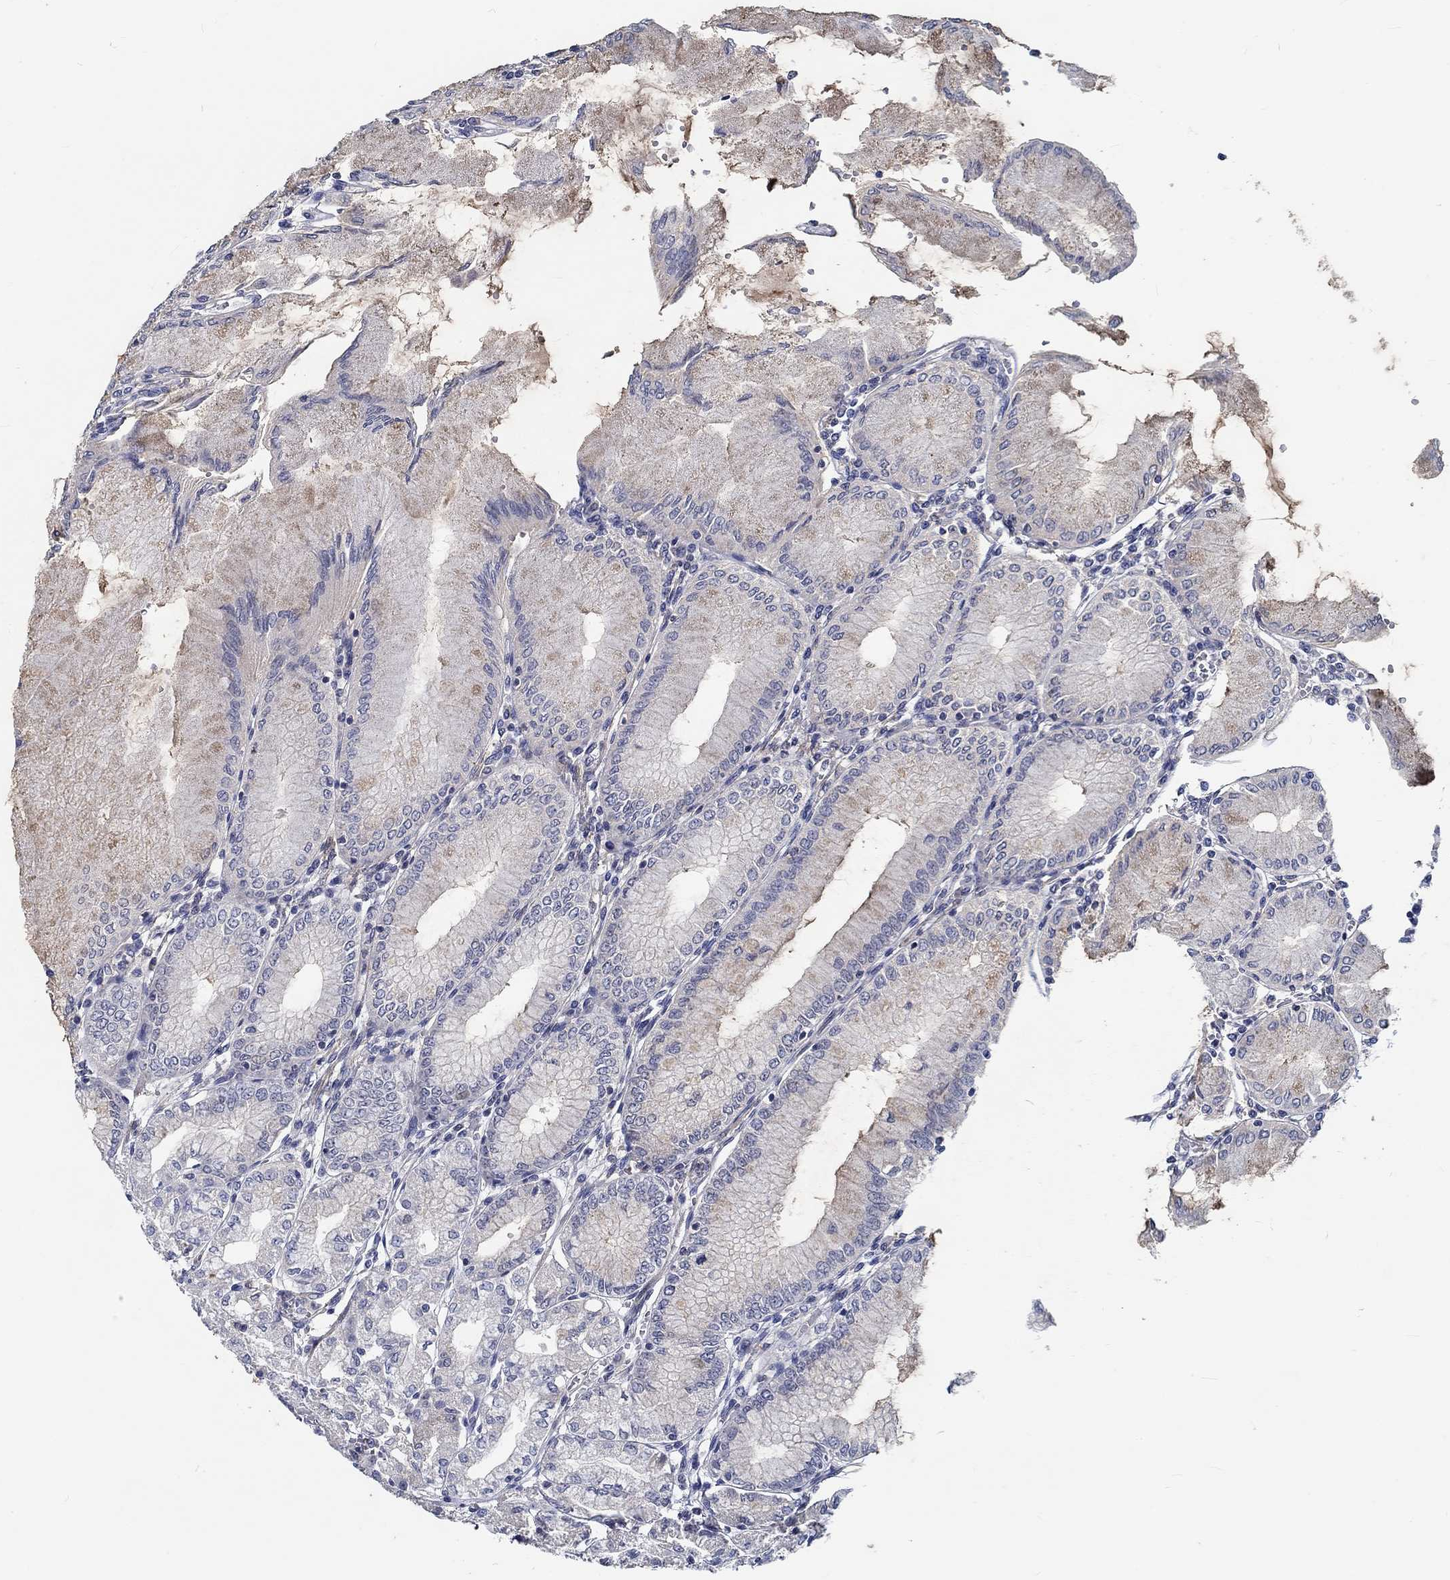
{"staining": {"intensity": "weak", "quantity": "<25%", "location": "cytoplasmic/membranous"}, "tissue": "stomach", "cell_type": "Glandular cells", "image_type": "normal", "snomed": [{"axis": "morphology", "description": "Normal tissue, NOS"}, {"axis": "topography", "description": "Skeletal muscle"}, {"axis": "topography", "description": "Stomach"}], "caption": "Benign stomach was stained to show a protein in brown. There is no significant positivity in glandular cells. (Stains: DAB (3,3'-diaminobenzidine) immunohistochemistry with hematoxylin counter stain, Microscopy: brightfield microscopy at high magnification).", "gene": "MYBPC1", "patient": {"sex": "female", "age": 57}}